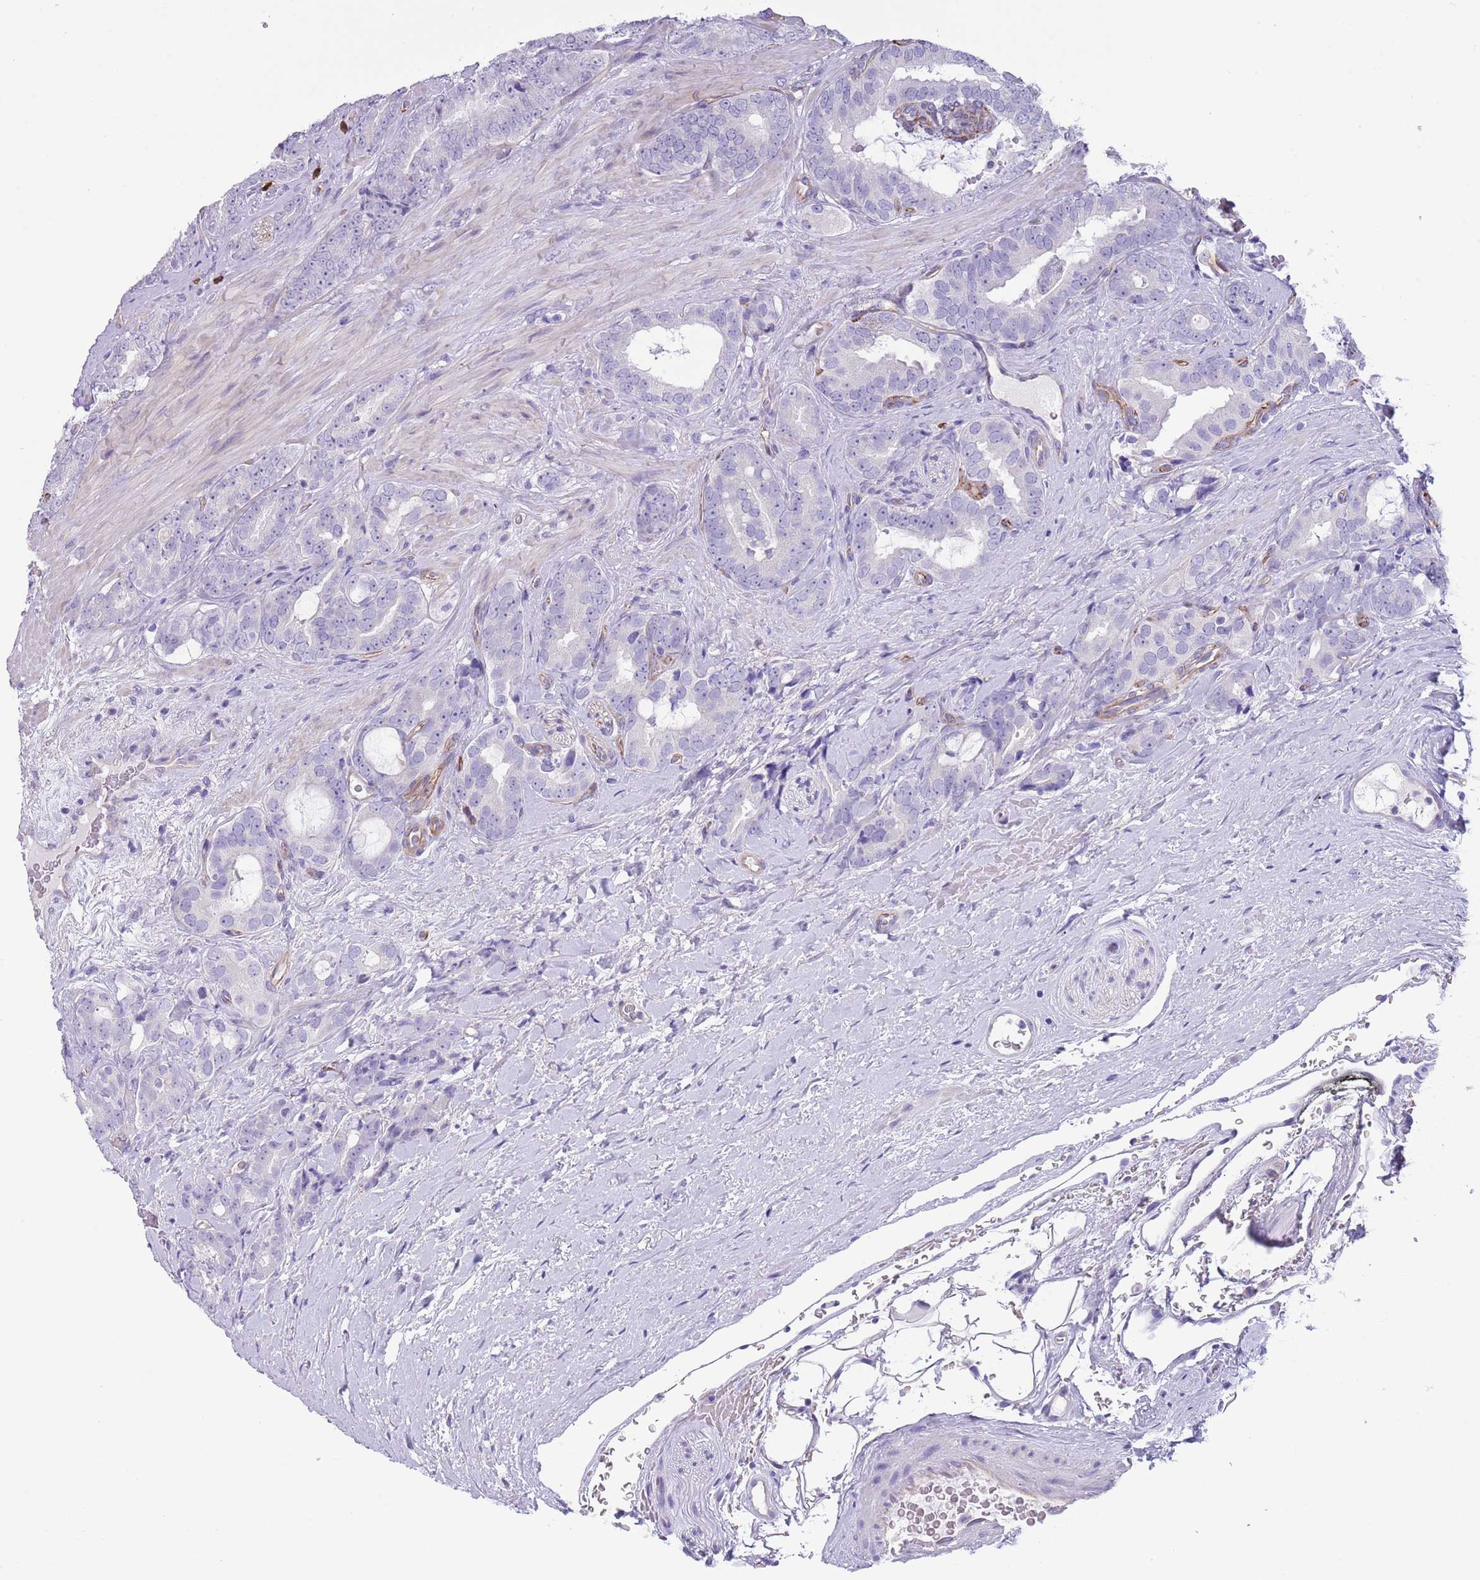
{"staining": {"intensity": "negative", "quantity": "none", "location": "none"}, "tissue": "prostate cancer", "cell_type": "Tumor cells", "image_type": "cancer", "snomed": [{"axis": "morphology", "description": "Adenocarcinoma, High grade"}, {"axis": "topography", "description": "Prostate"}], "caption": "High magnification brightfield microscopy of prostate cancer stained with DAB (brown) and counterstained with hematoxylin (blue): tumor cells show no significant expression. (Brightfield microscopy of DAB immunohistochemistry at high magnification).", "gene": "TSGA13", "patient": {"sex": "male", "age": 71}}